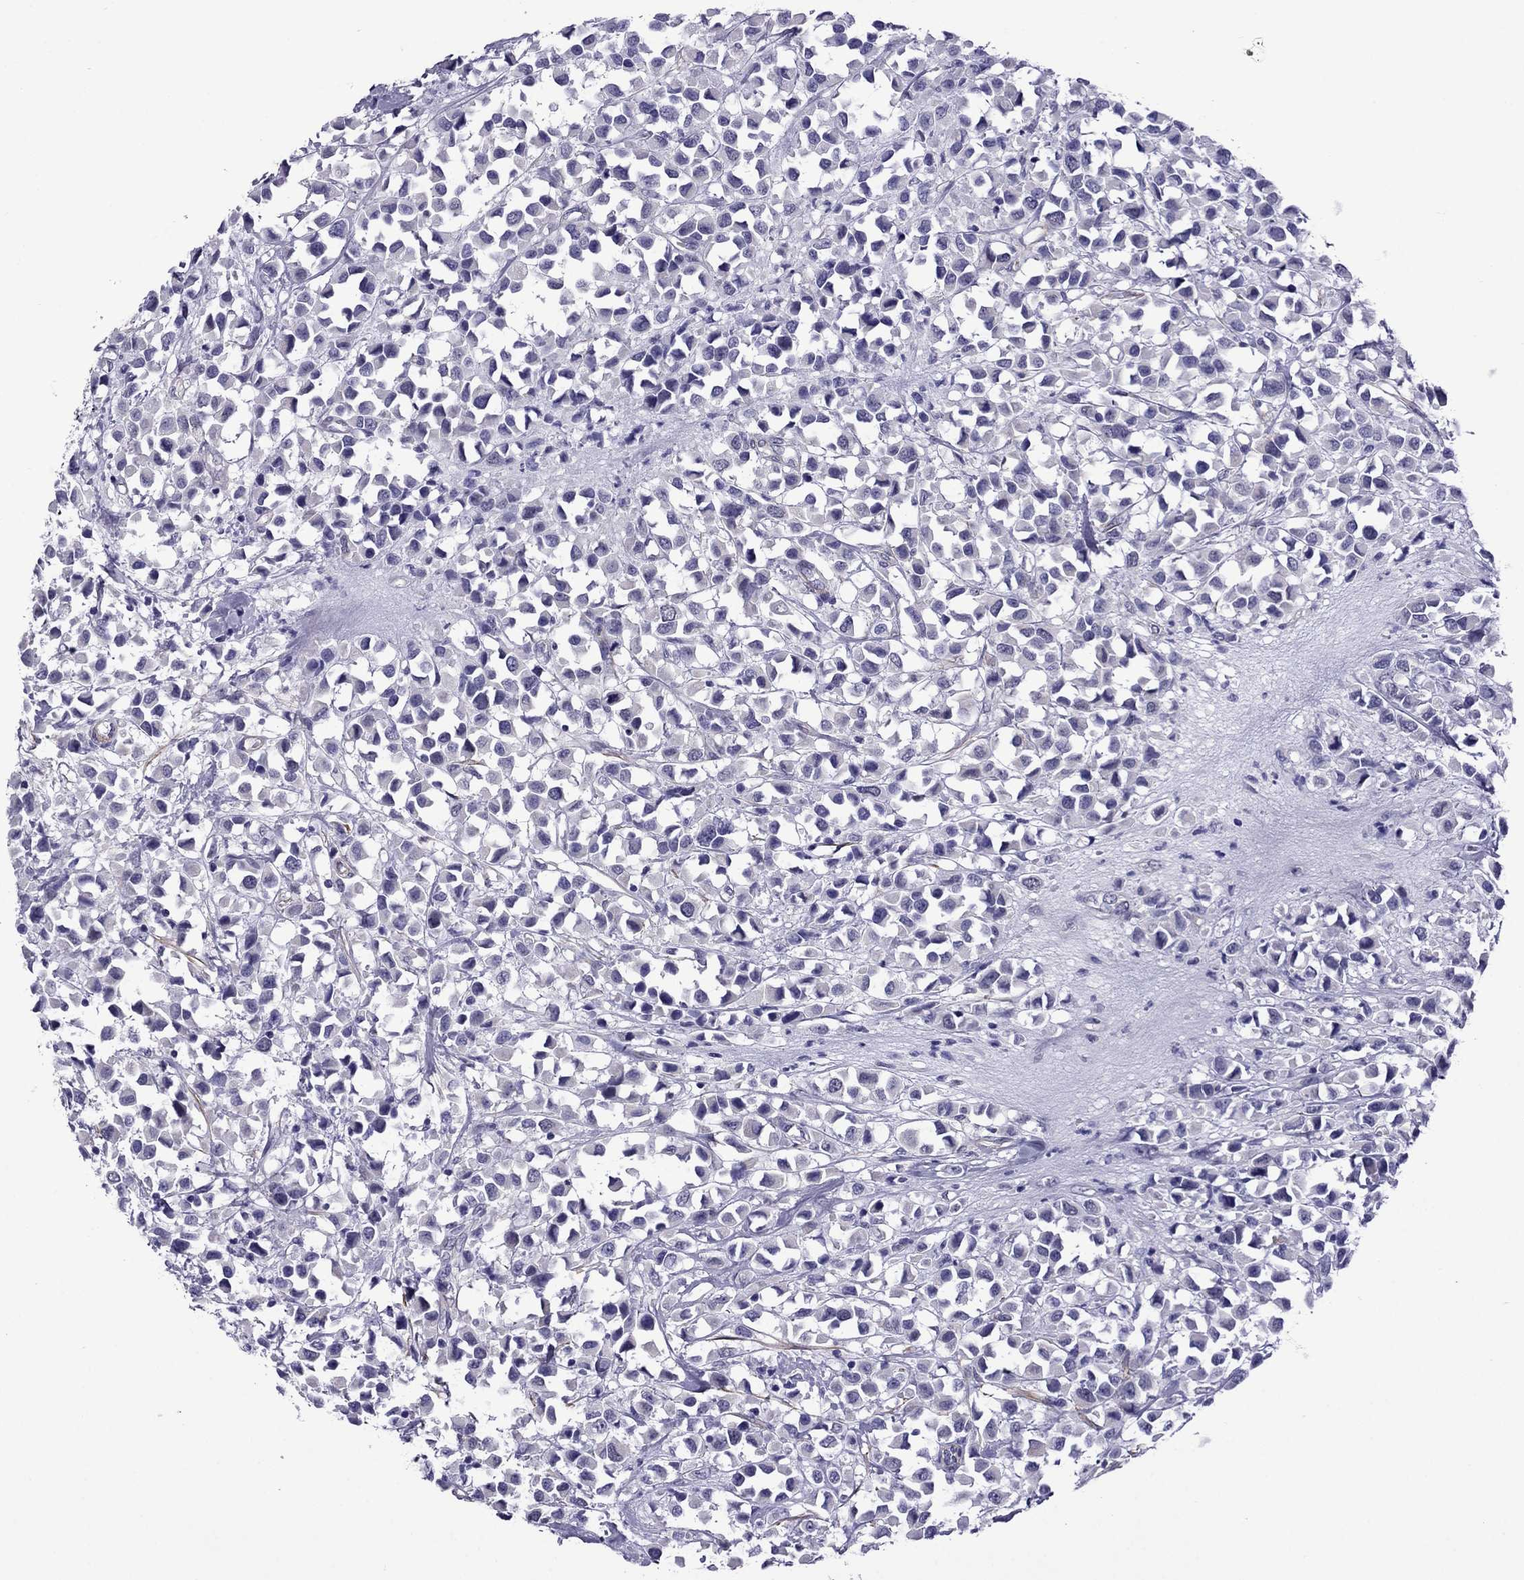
{"staining": {"intensity": "negative", "quantity": "none", "location": "none"}, "tissue": "breast cancer", "cell_type": "Tumor cells", "image_type": "cancer", "snomed": [{"axis": "morphology", "description": "Duct carcinoma"}, {"axis": "topography", "description": "Breast"}], "caption": "Immunohistochemical staining of breast intraductal carcinoma shows no significant positivity in tumor cells. (IHC, brightfield microscopy, high magnification).", "gene": "CHRNA5", "patient": {"sex": "female", "age": 61}}